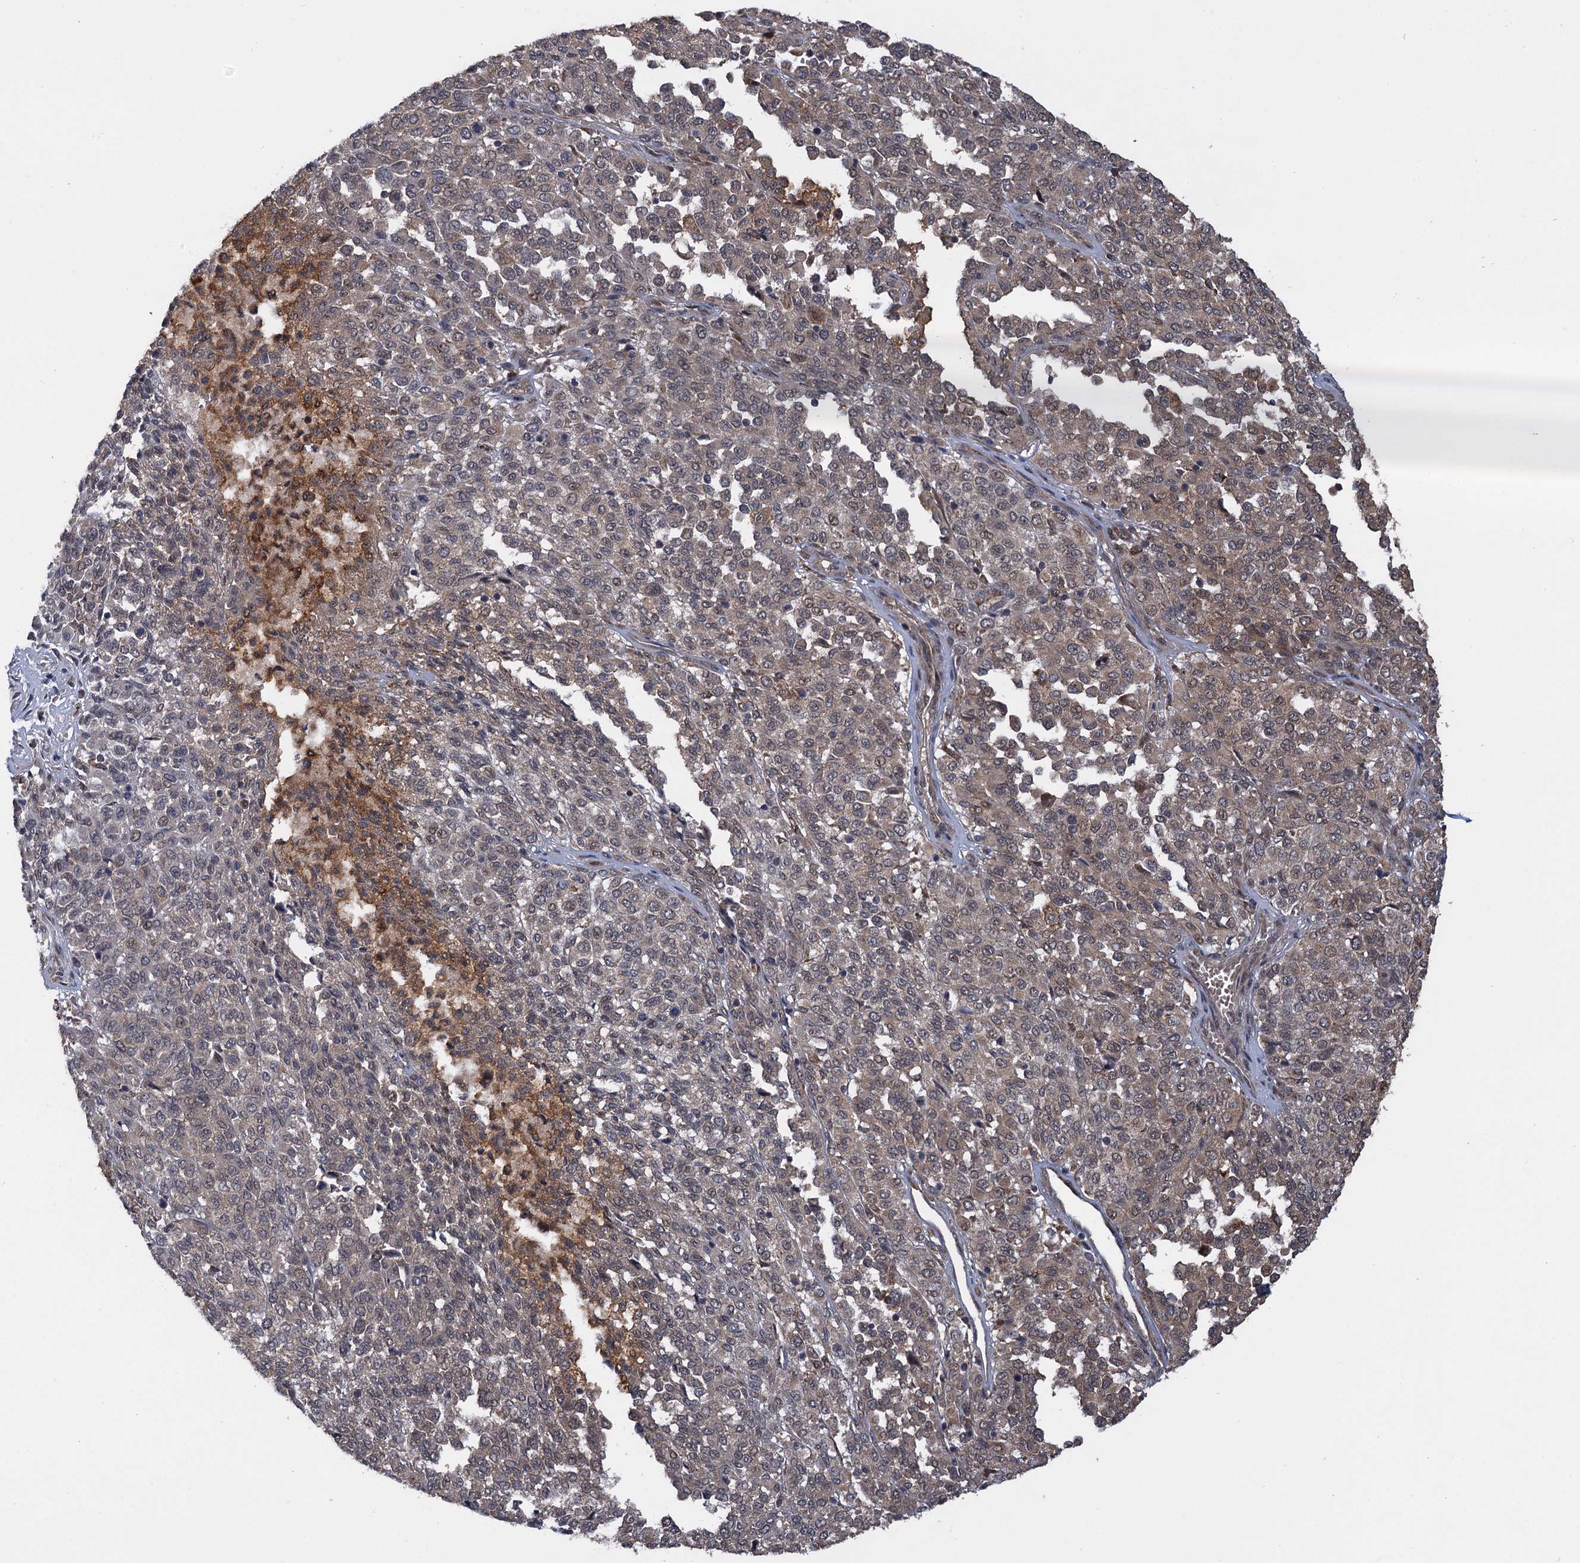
{"staining": {"intensity": "weak", "quantity": "25%-75%", "location": "cytoplasmic/membranous,nuclear"}, "tissue": "melanoma", "cell_type": "Tumor cells", "image_type": "cancer", "snomed": [{"axis": "morphology", "description": "Malignant melanoma, Metastatic site"}, {"axis": "topography", "description": "Pancreas"}], "caption": "About 25%-75% of tumor cells in human melanoma demonstrate weak cytoplasmic/membranous and nuclear protein positivity as visualized by brown immunohistochemical staining.", "gene": "HAUS1", "patient": {"sex": "female", "age": 30}}